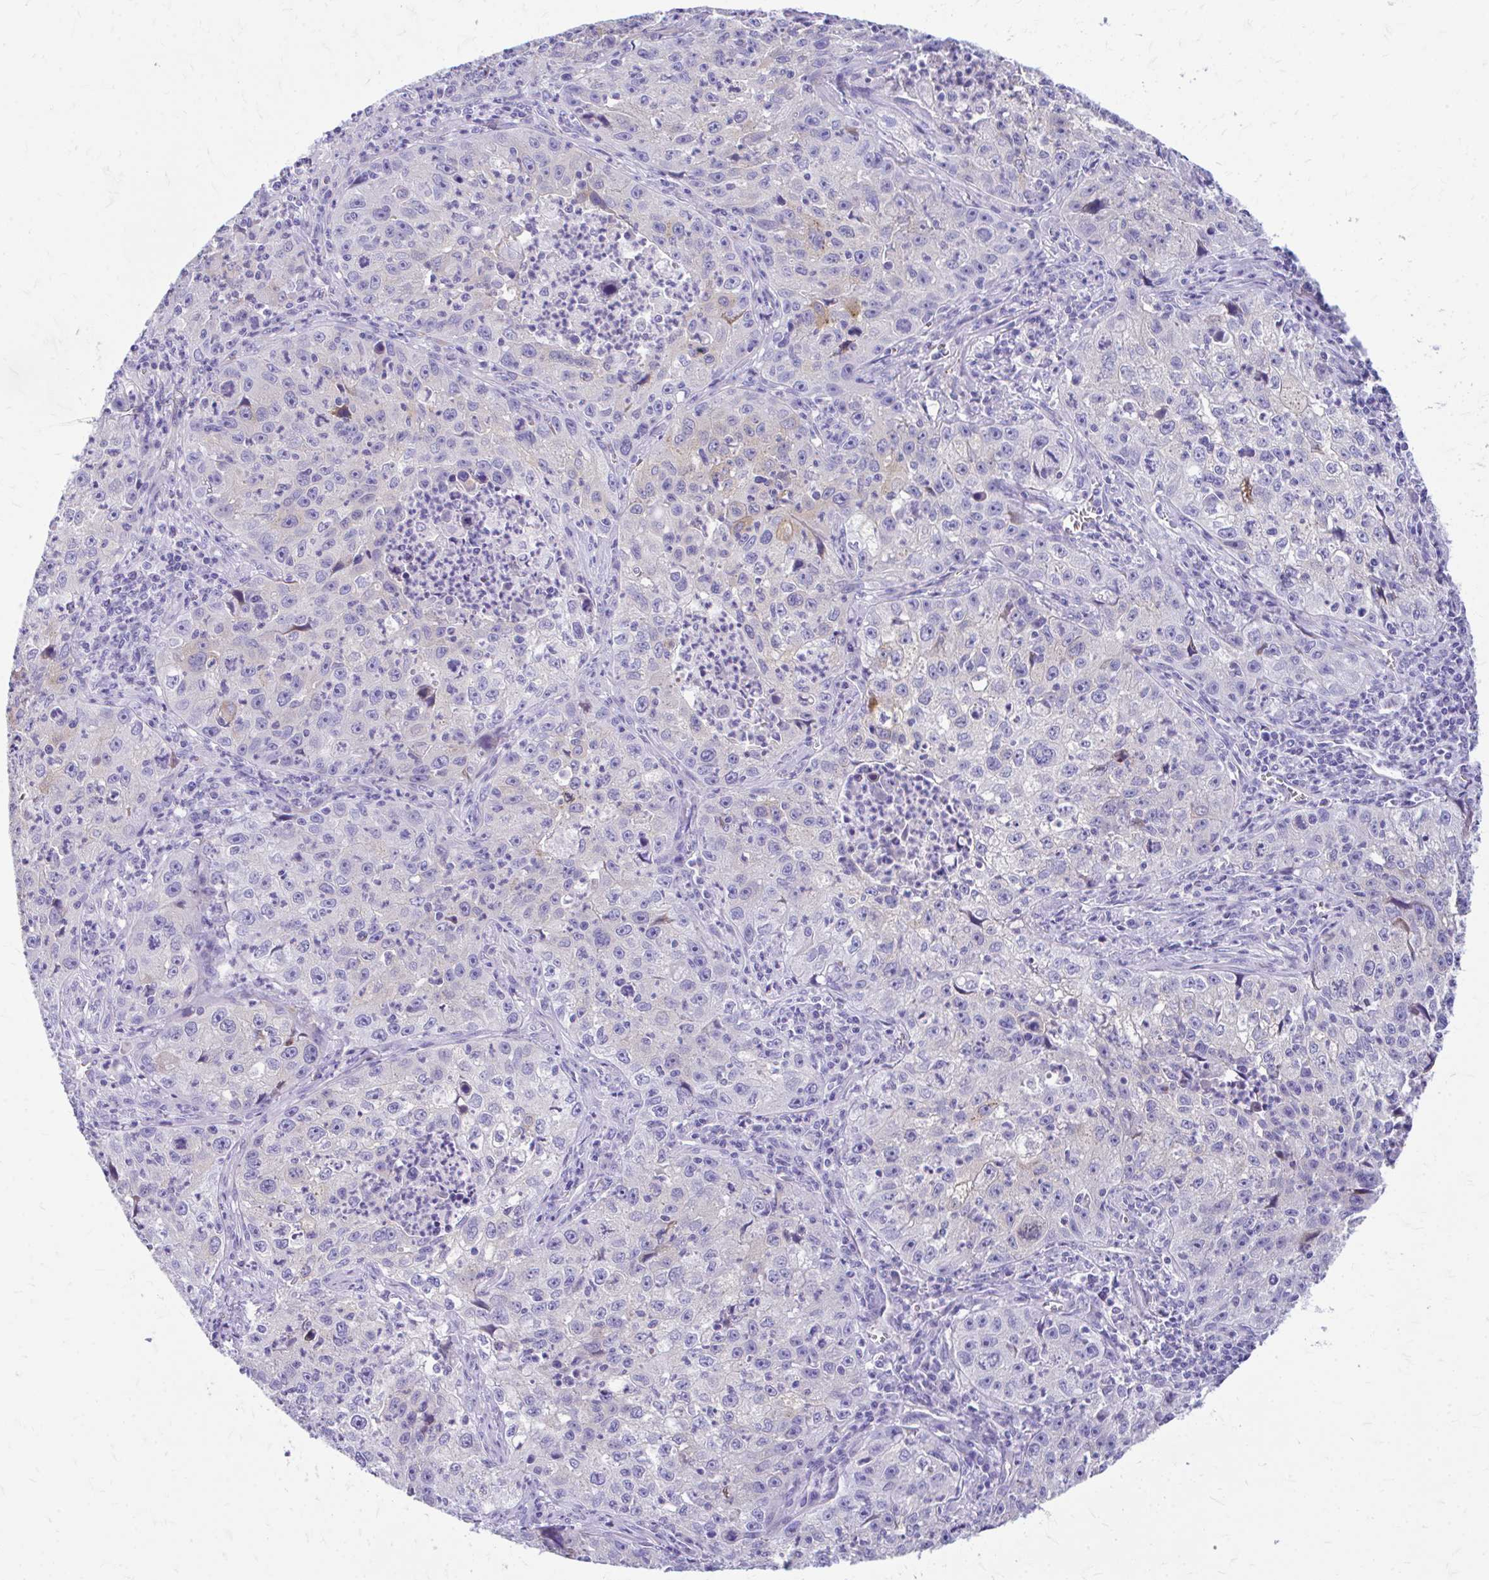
{"staining": {"intensity": "weak", "quantity": "<25%", "location": "cytoplasmic/membranous"}, "tissue": "lung cancer", "cell_type": "Tumor cells", "image_type": "cancer", "snomed": [{"axis": "morphology", "description": "Squamous cell carcinoma, NOS"}, {"axis": "topography", "description": "Lung"}], "caption": "This is an IHC micrograph of squamous cell carcinoma (lung). There is no positivity in tumor cells.", "gene": "KRIT1", "patient": {"sex": "male", "age": 71}}